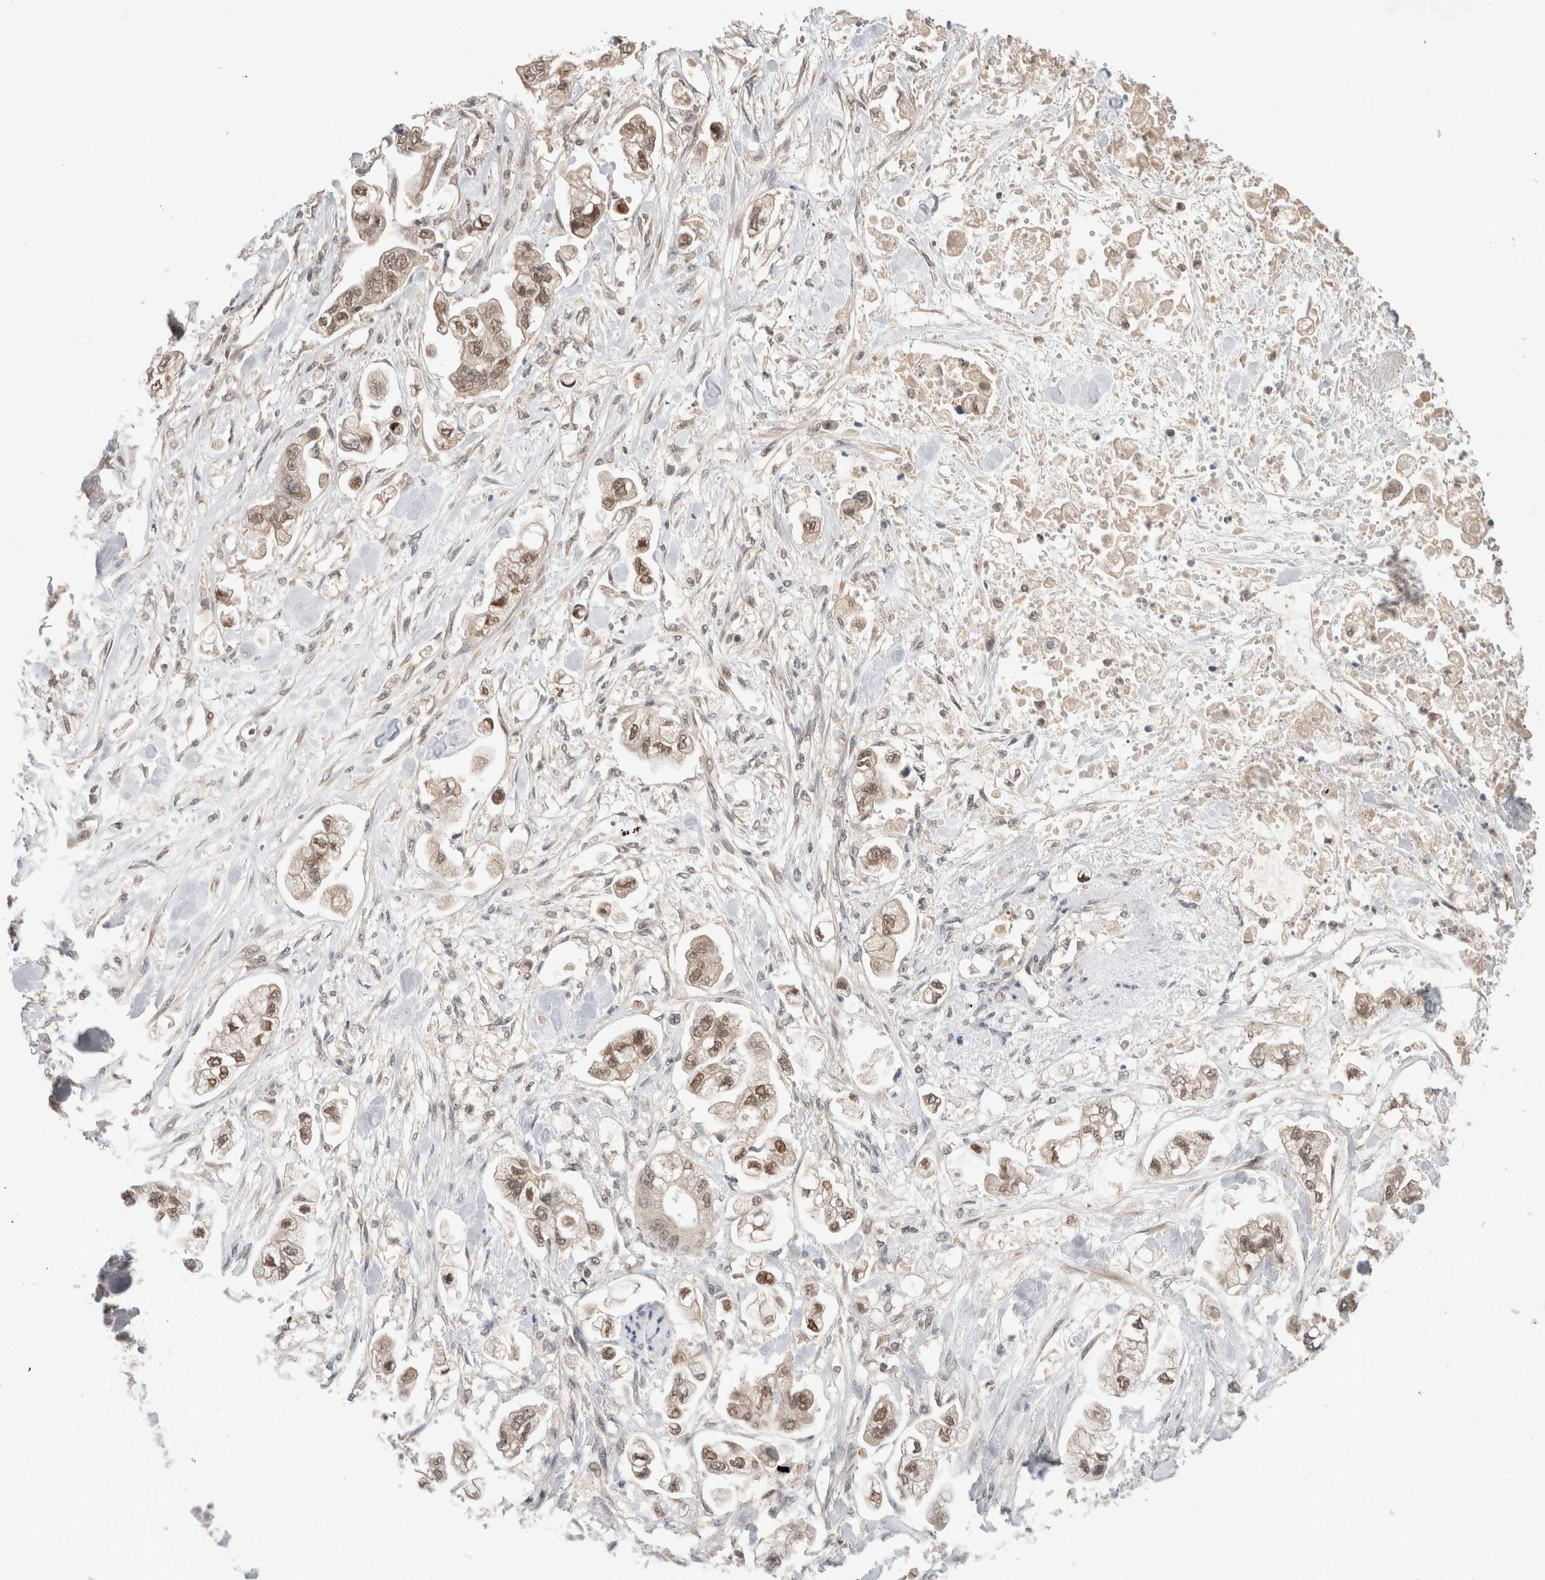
{"staining": {"intensity": "moderate", "quantity": ">75%", "location": "cytoplasmic/membranous,nuclear"}, "tissue": "stomach cancer", "cell_type": "Tumor cells", "image_type": "cancer", "snomed": [{"axis": "morphology", "description": "Normal tissue, NOS"}, {"axis": "morphology", "description": "Adenocarcinoma, NOS"}, {"axis": "topography", "description": "Stomach"}], "caption": "IHC staining of stomach adenocarcinoma, which displays medium levels of moderate cytoplasmic/membranous and nuclear staining in about >75% of tumor cells indicating moderate cytoplasmic/membranous and nuclear protein staining. The staining was performed using DAB (3,3'-diaminobenzidine) (brown) for protein detection and nuclei were counterstained in hematoxylin (blue).", "gene": "SYDE2", "patient": {"sex": "male", "age": 62}}